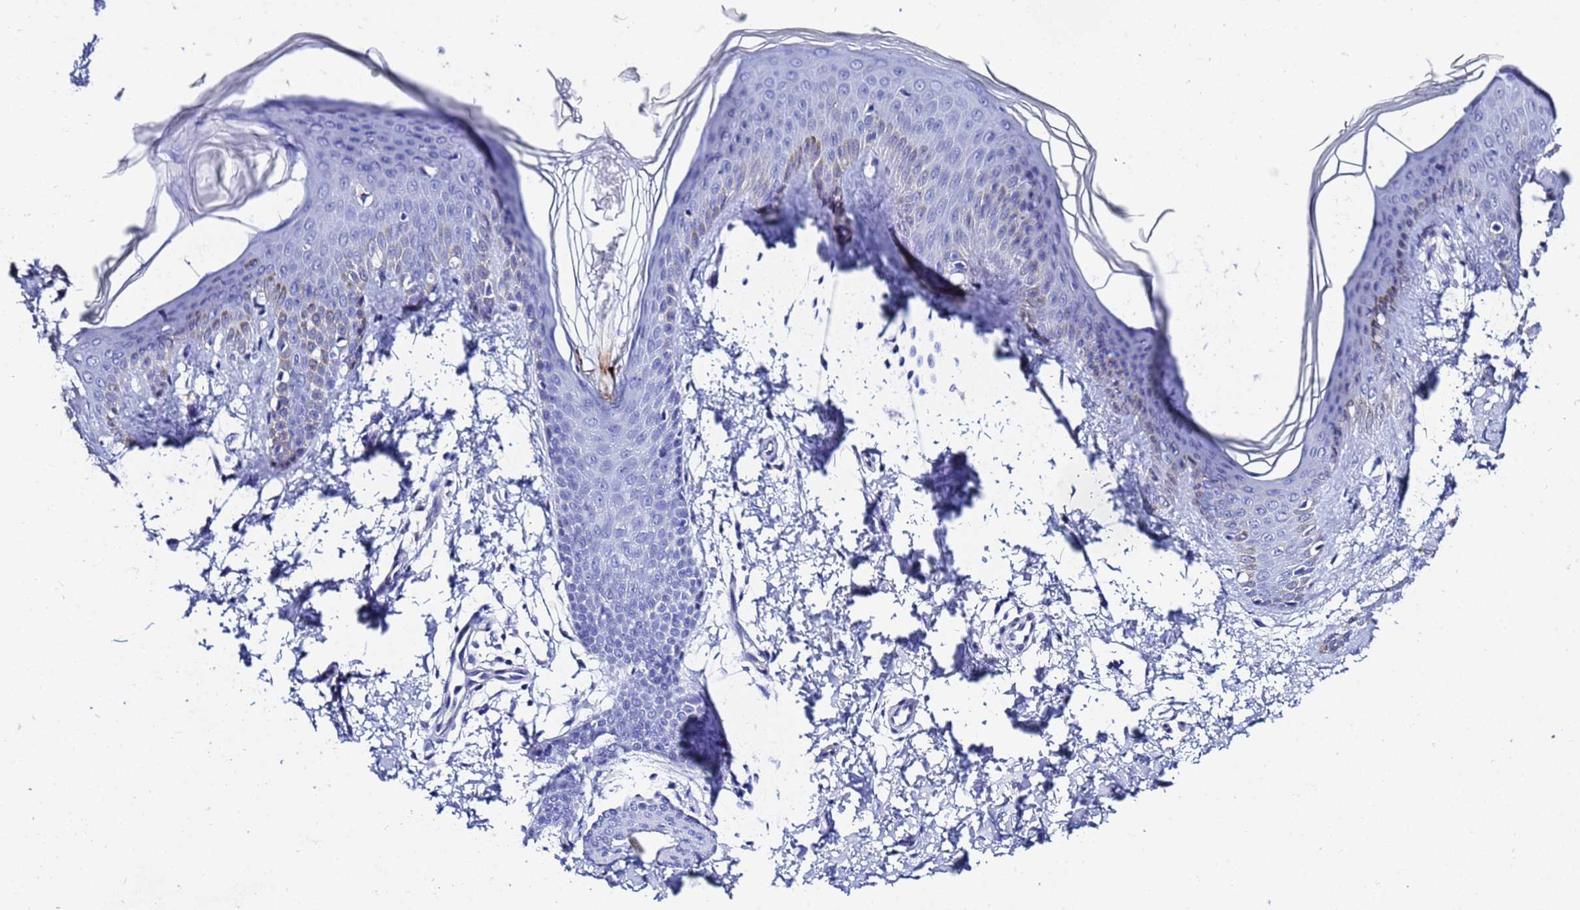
{"staining": {"intensity": "negative", "quantity": "none", "location": "none"}, "tissue": "skin", "cell_type": "Fibroblasts", "image_type": "normal", "snomed": [{"axis": "morphology", "description": "Normal tissue, NOS"}, {"axis": "topography", "description": "Skin"}], "caption": "Protein analysis of normal skin exhibits no significant positivity in fibroblasts.", "gene": "ZNF26", "patient": {"sex": "male", "age": 36}}